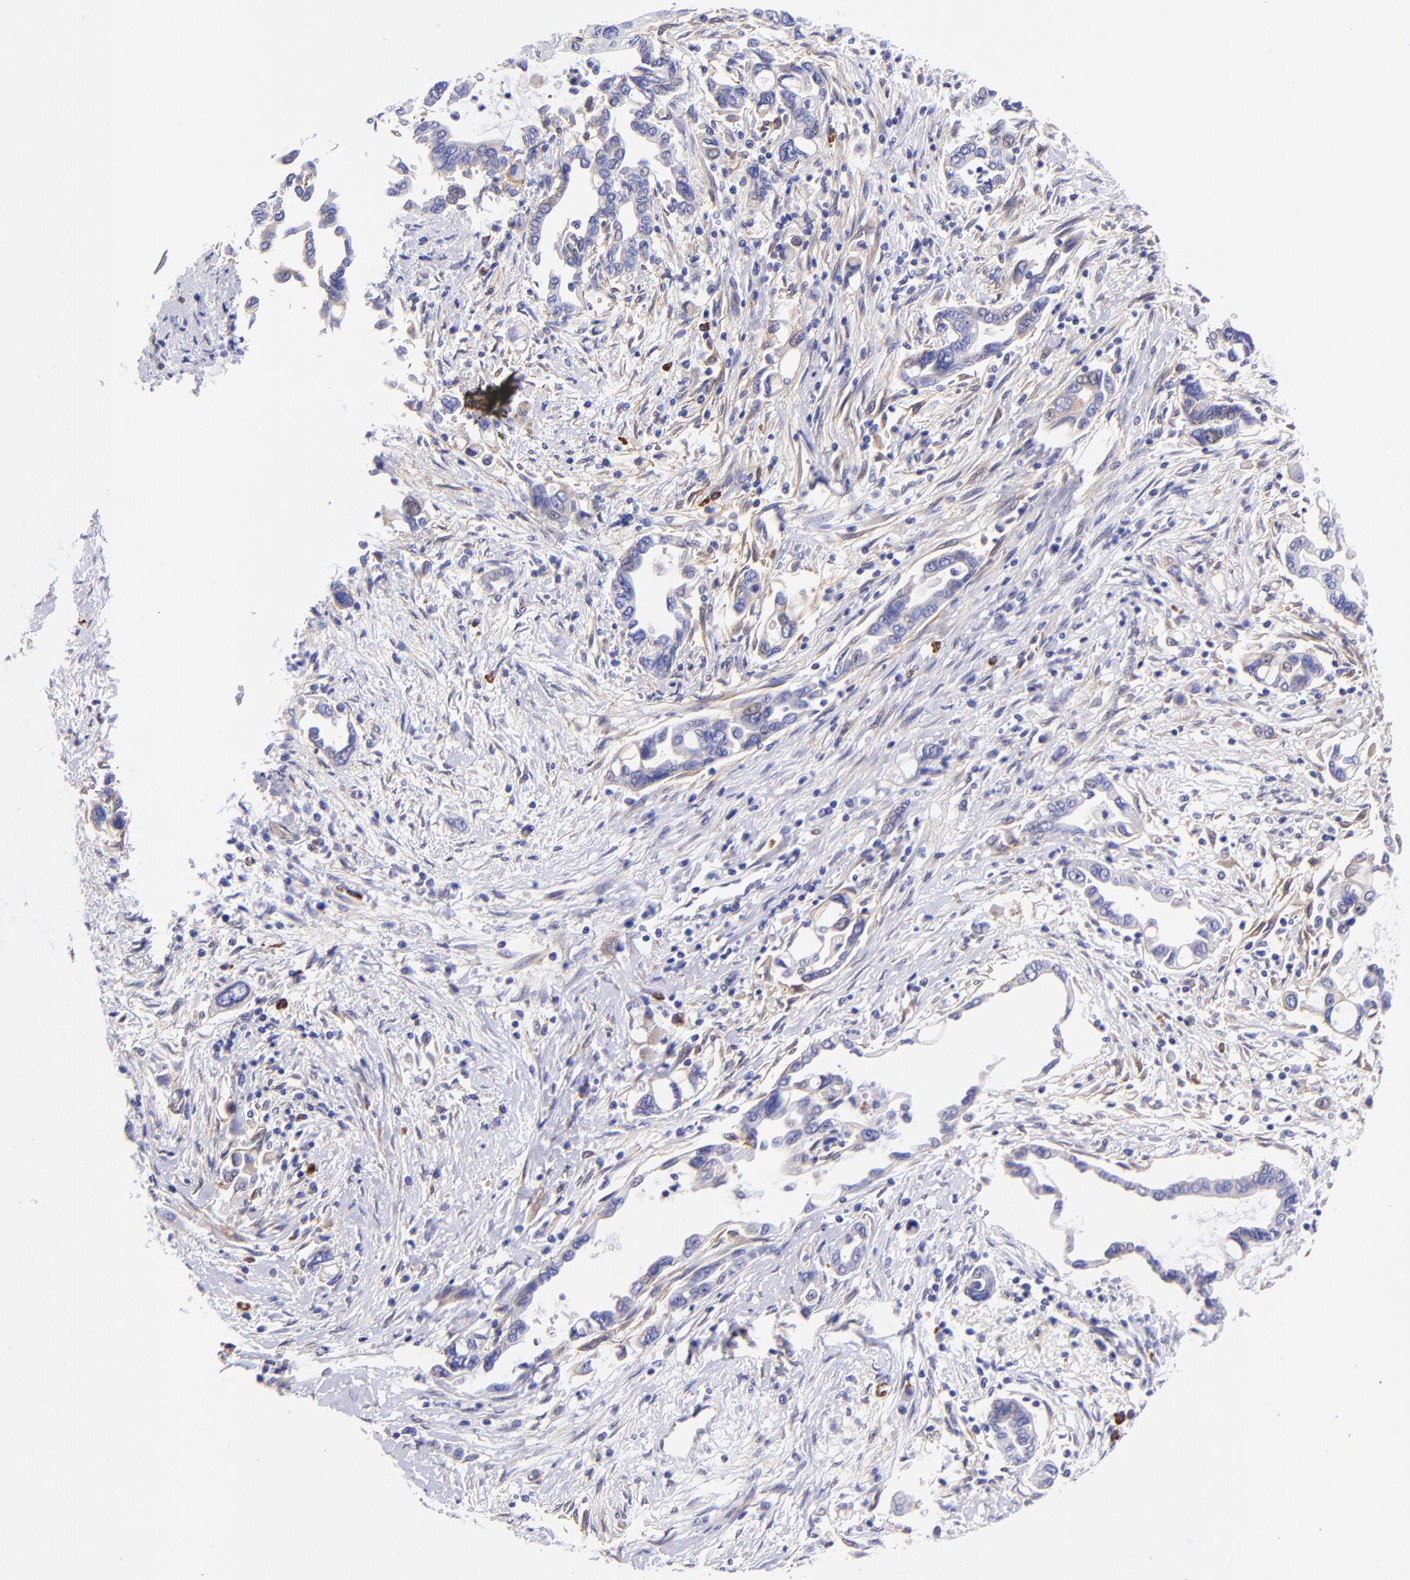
{"staining": {"intensity": "weak", "quantity": "<25%", "location": "cytoplasmic/membranous"}, "tissue": "pancreatic cancer", "cell_type": "Tumor cells", "image_type": "cancer", "snomed": [{"axis": "morphology", "description": "Adenocarcinoma, NOS"}, {"axis": "topography", "description": "Pancreas"}], "caption": "Tumor cells show no significant protein expression in pancreatic cancer (adenocarcinoma).", "gene": "PPFIBP1", "patient": {"sex": "female", "age": 57}}